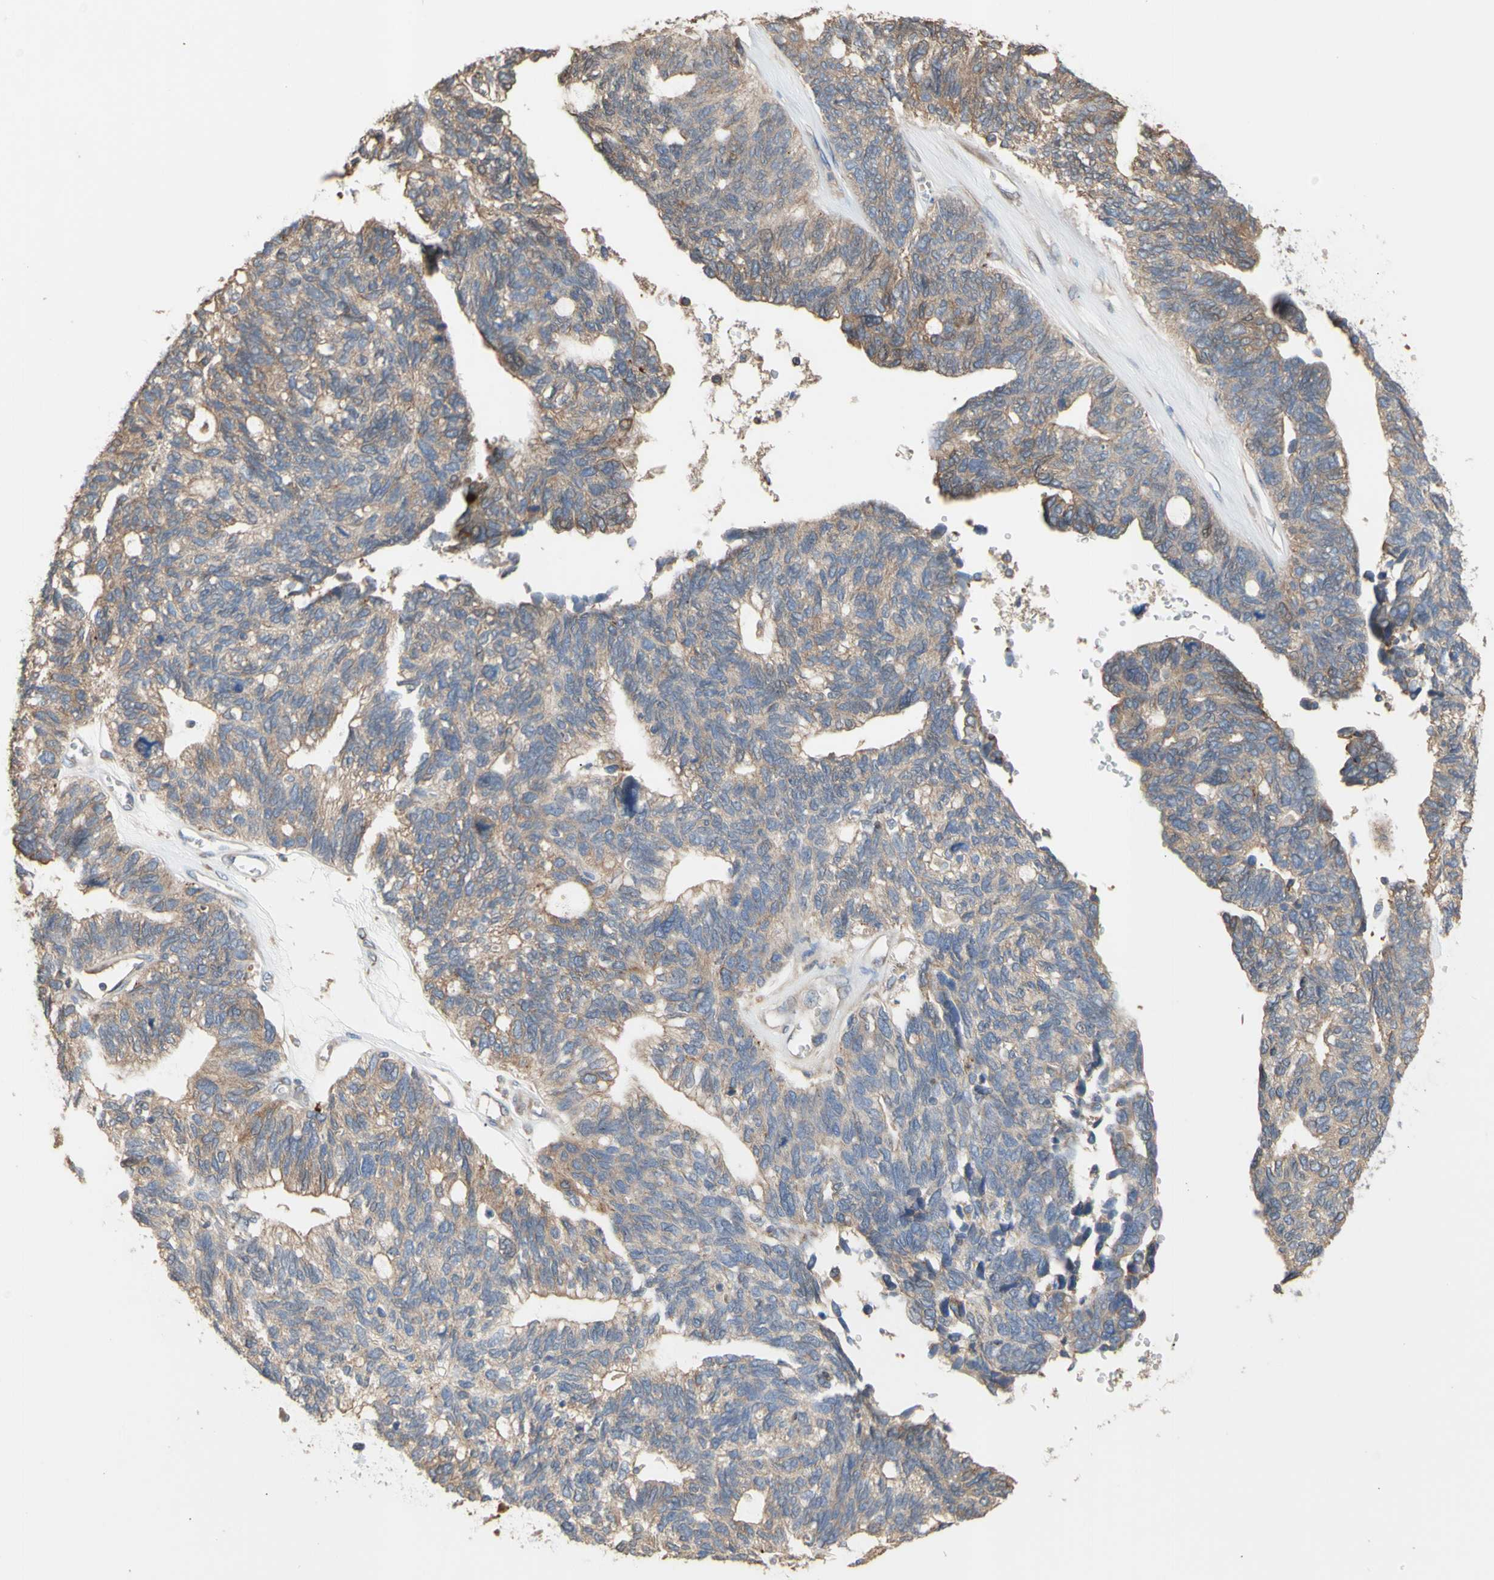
{"staining": {"intensity": "weak", "quantity": ">75%", "location": "cytoplasmic/membranous"}, "tissue": "ovarian cancer", "cell_type": "Tumor cells", "image_type": "cancer", "snomed": [{"axis": "morphology", "description": "Cystadenocarcinoma, serous, NOS"}, {"axis": "topography", "description": "Ovary"}], "caption": "Human serous cystadenocarcinoma (ovarian) stained with a brown dye shows weak cytoplasmic/membranous positive staining in approximately >75% of tumor cells.", "gene": "NECTIN3", "patient": {"sex": "female", "age": 79}}